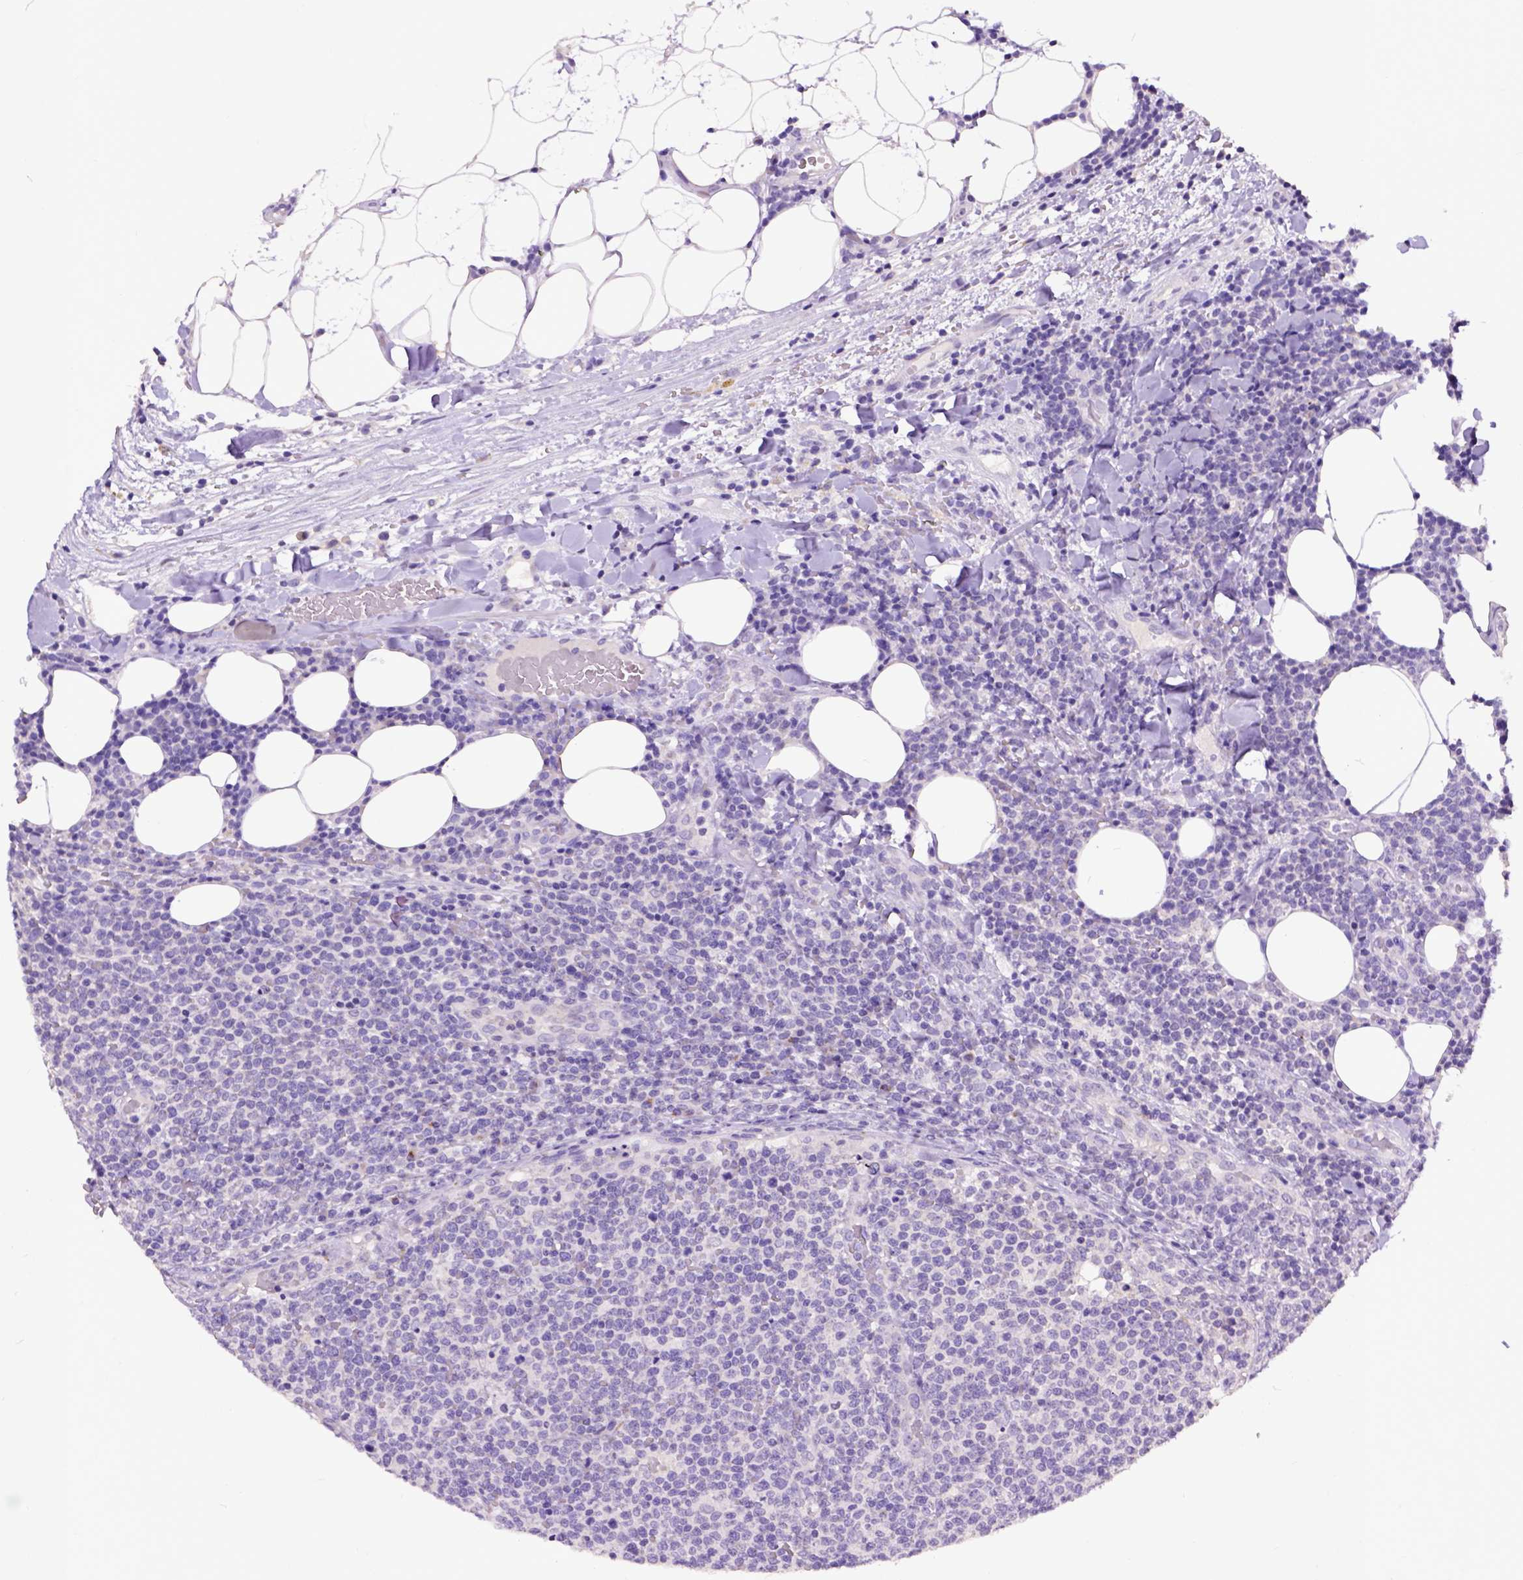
{"staining": {"intensity": "negative", "quantity": "none", "location": "none"}, "tissue": "lymphoma", "cell_type": "Tumor cells", "image_type": "cancer", "snomed": [{"axis": "morphology", "description": "Malignant lymphoma, non-Hodgkin's type, High grade"}, {"axis": "topography", "description": "Lymph node"}], "caption": "Immunohistochemical staining of lymphoma shows no significant expression in tumor cells.", "gene": "RAB25", "patient": {"sex": "male", "age": 61}}